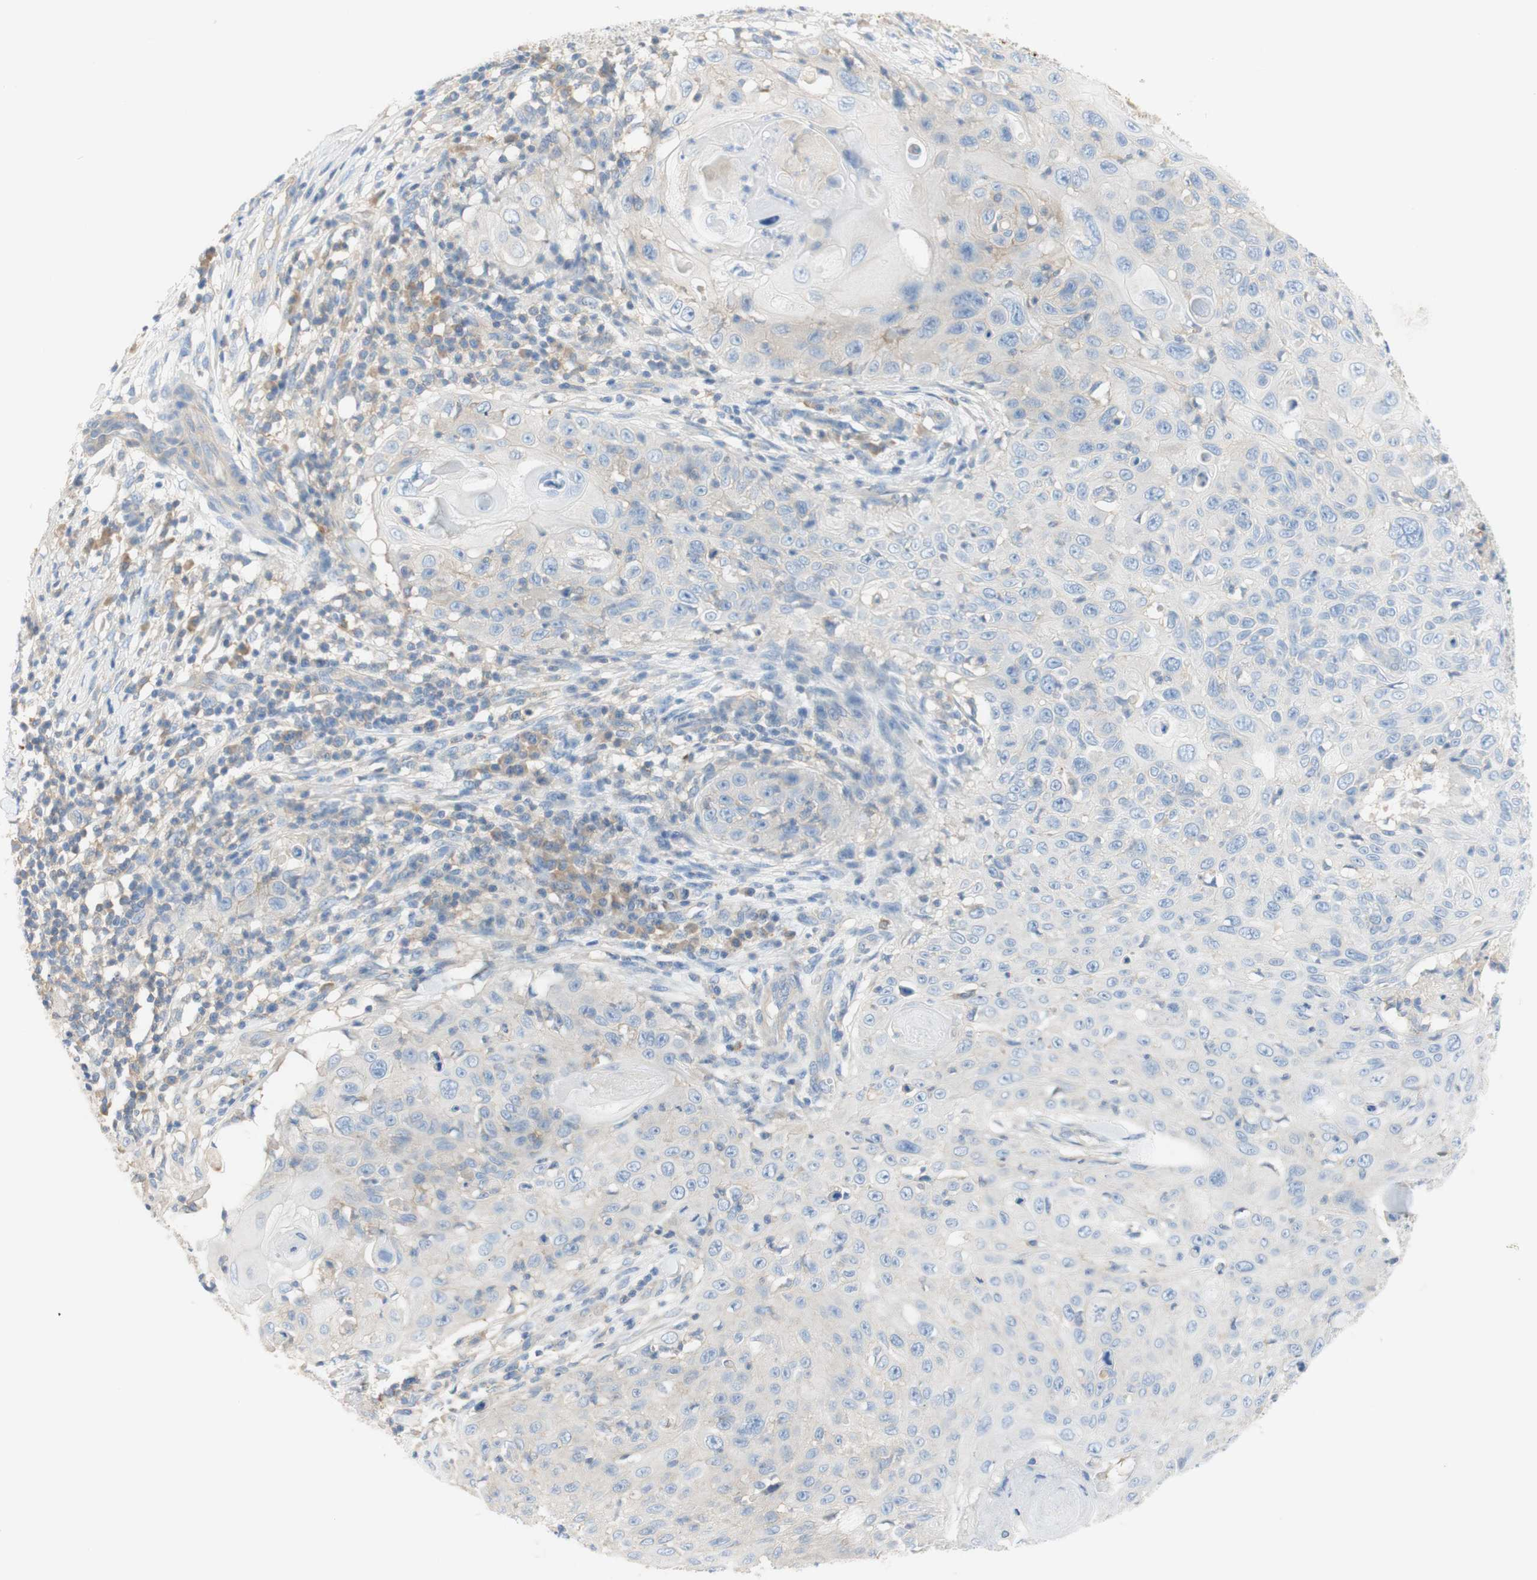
{"staining": {"intensity": "negative", "quantity": "none", "location": "none"}, "tissue": "skin cancer", "cell_type": "Tumor cells", "image_type": "cancer", "snomed": [{"axis": "morphology", "description": "Squamous cell carcinoma, NOS"}, {"axis": "topography", "description": "Skin"}], "caption": "DAB immunohistochemical staining of human skin squamous cell carcinoma reveals no significant expression in tumor cells.", "gene": "ATP2B1", "patient": {"sex": "male", "age": 86}}